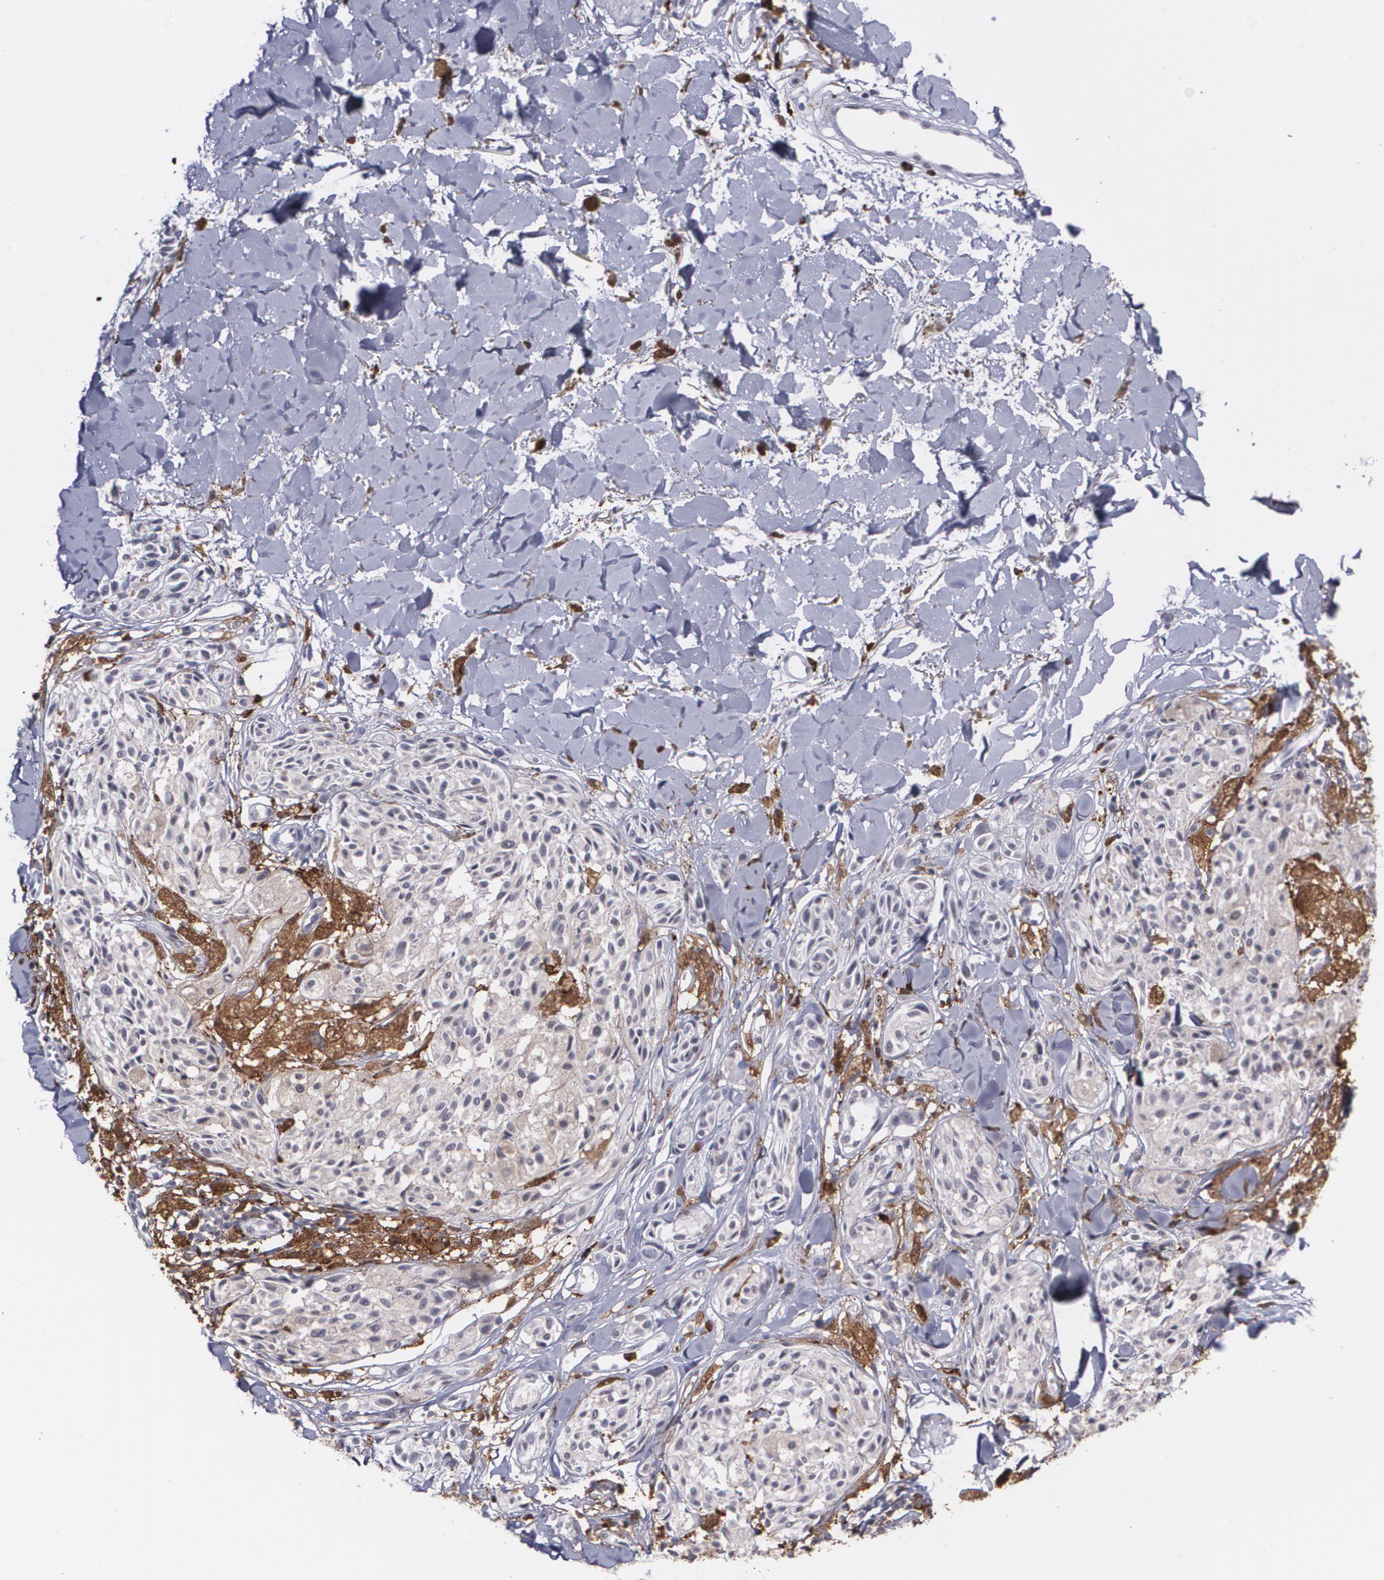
{"staining": {"intensity": "negative", "quantity": "none", "location": "none"}, "tissue": "melanoma", "cell_type": "Tumor cells", "image_type": "cancer", "snomed": [{"axis": "morphology", "description": "Malignant melanoma, Metastatic site"}, {"axis": "topography", "description": "Skin"}], "caption": "Protein analysis of melanoma shows no significant positivity in tumor cells.", "gene": "NCF2", "patient": {"sex": "female", "age": 66}}